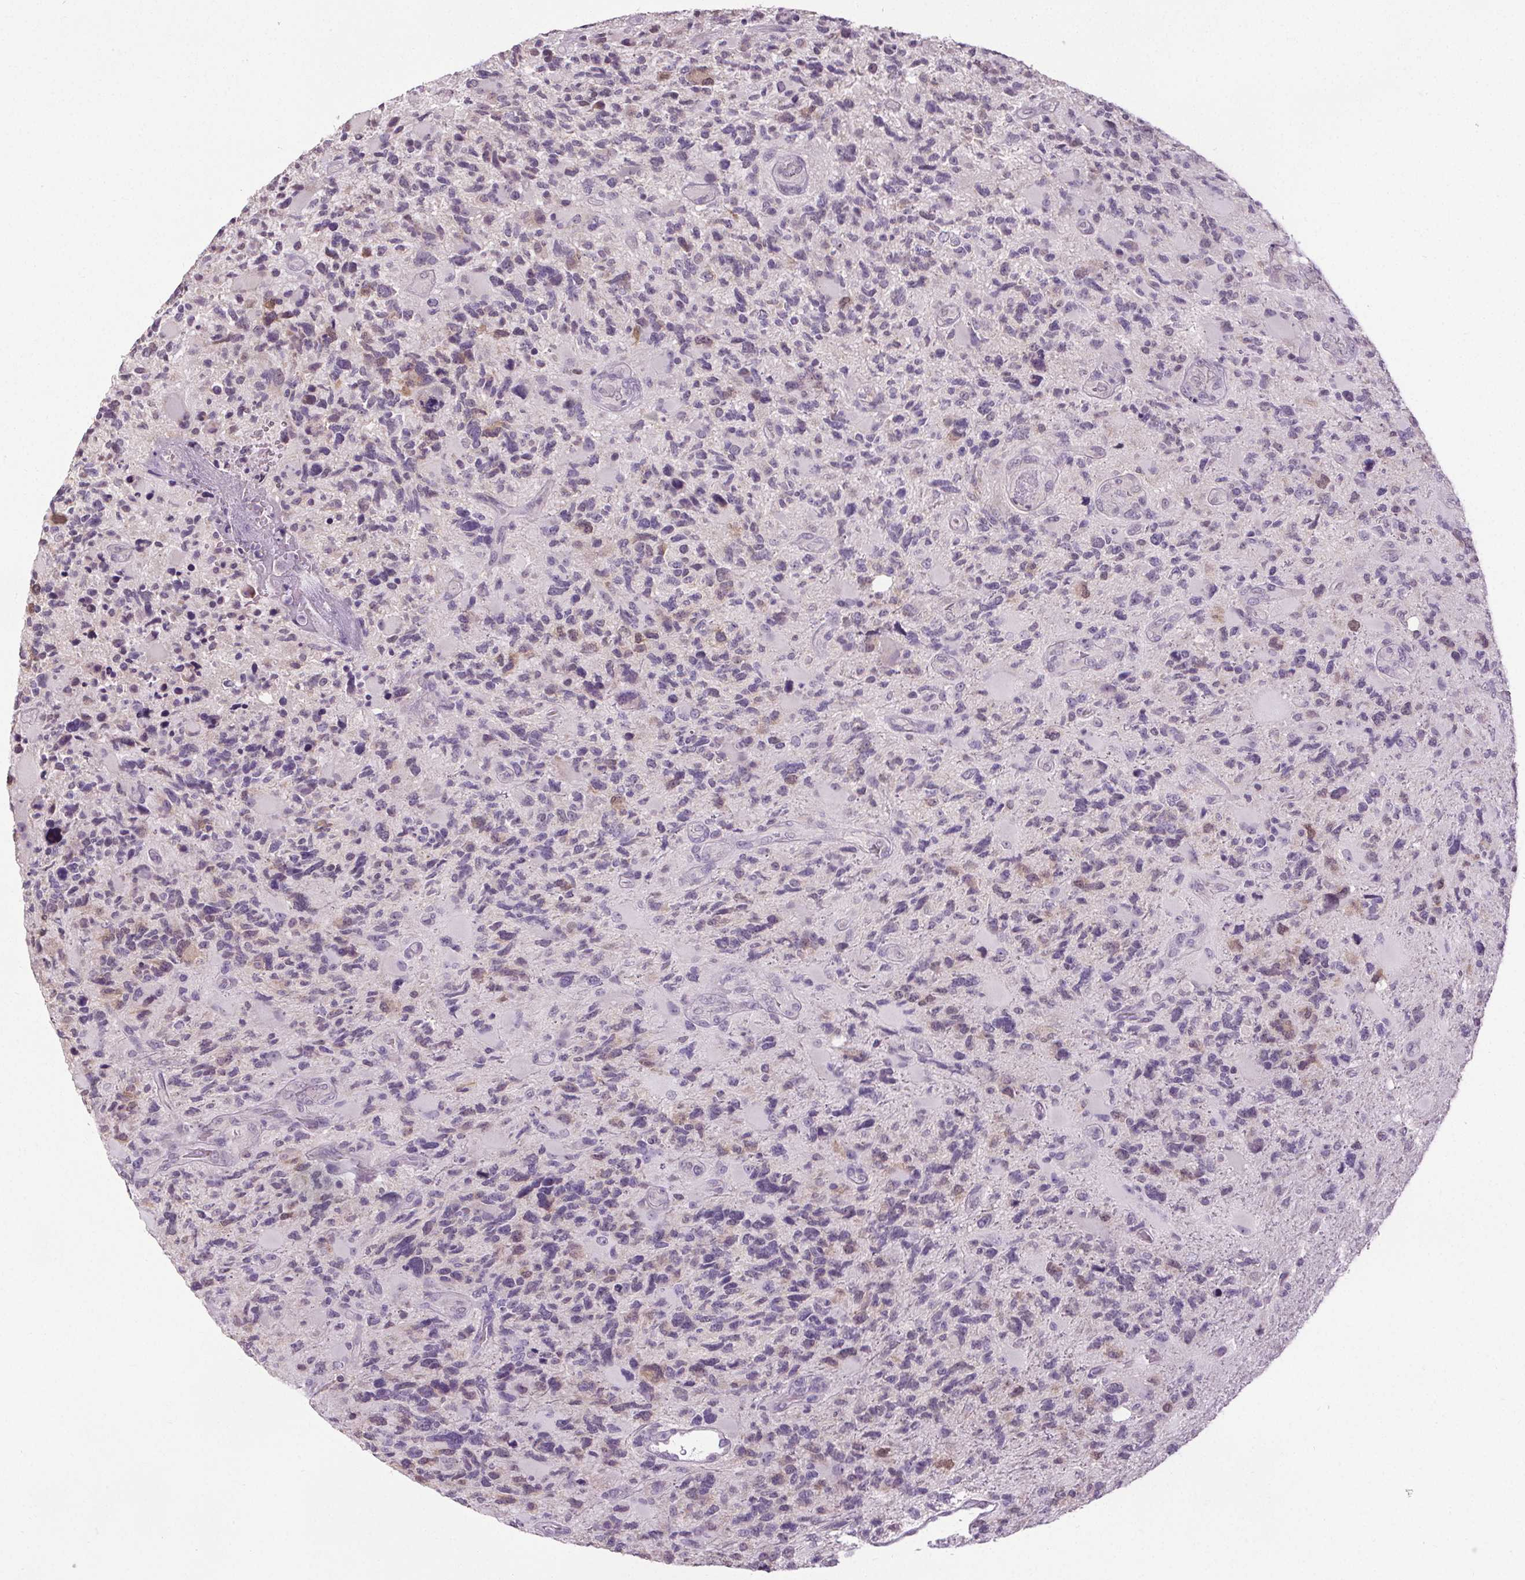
{"staining": {"intensity": "negative", "quantity": "none", "location": "none"}, "tissue": "glioma", "cell_type": "Tumor cells", "image_type": "cancer", "snomed": [{"axis": "morphology", "description": "Glioma, malignant, High grade"}, {"axis": "topography", "description": "Brain"}], "caption": "High-grade glioma (malignant) was stained to show a protein in brown. There is no significant staining in tumor cells.", "gene": "SLC2A9", "patient": {"sex": "female", "age": 71}}